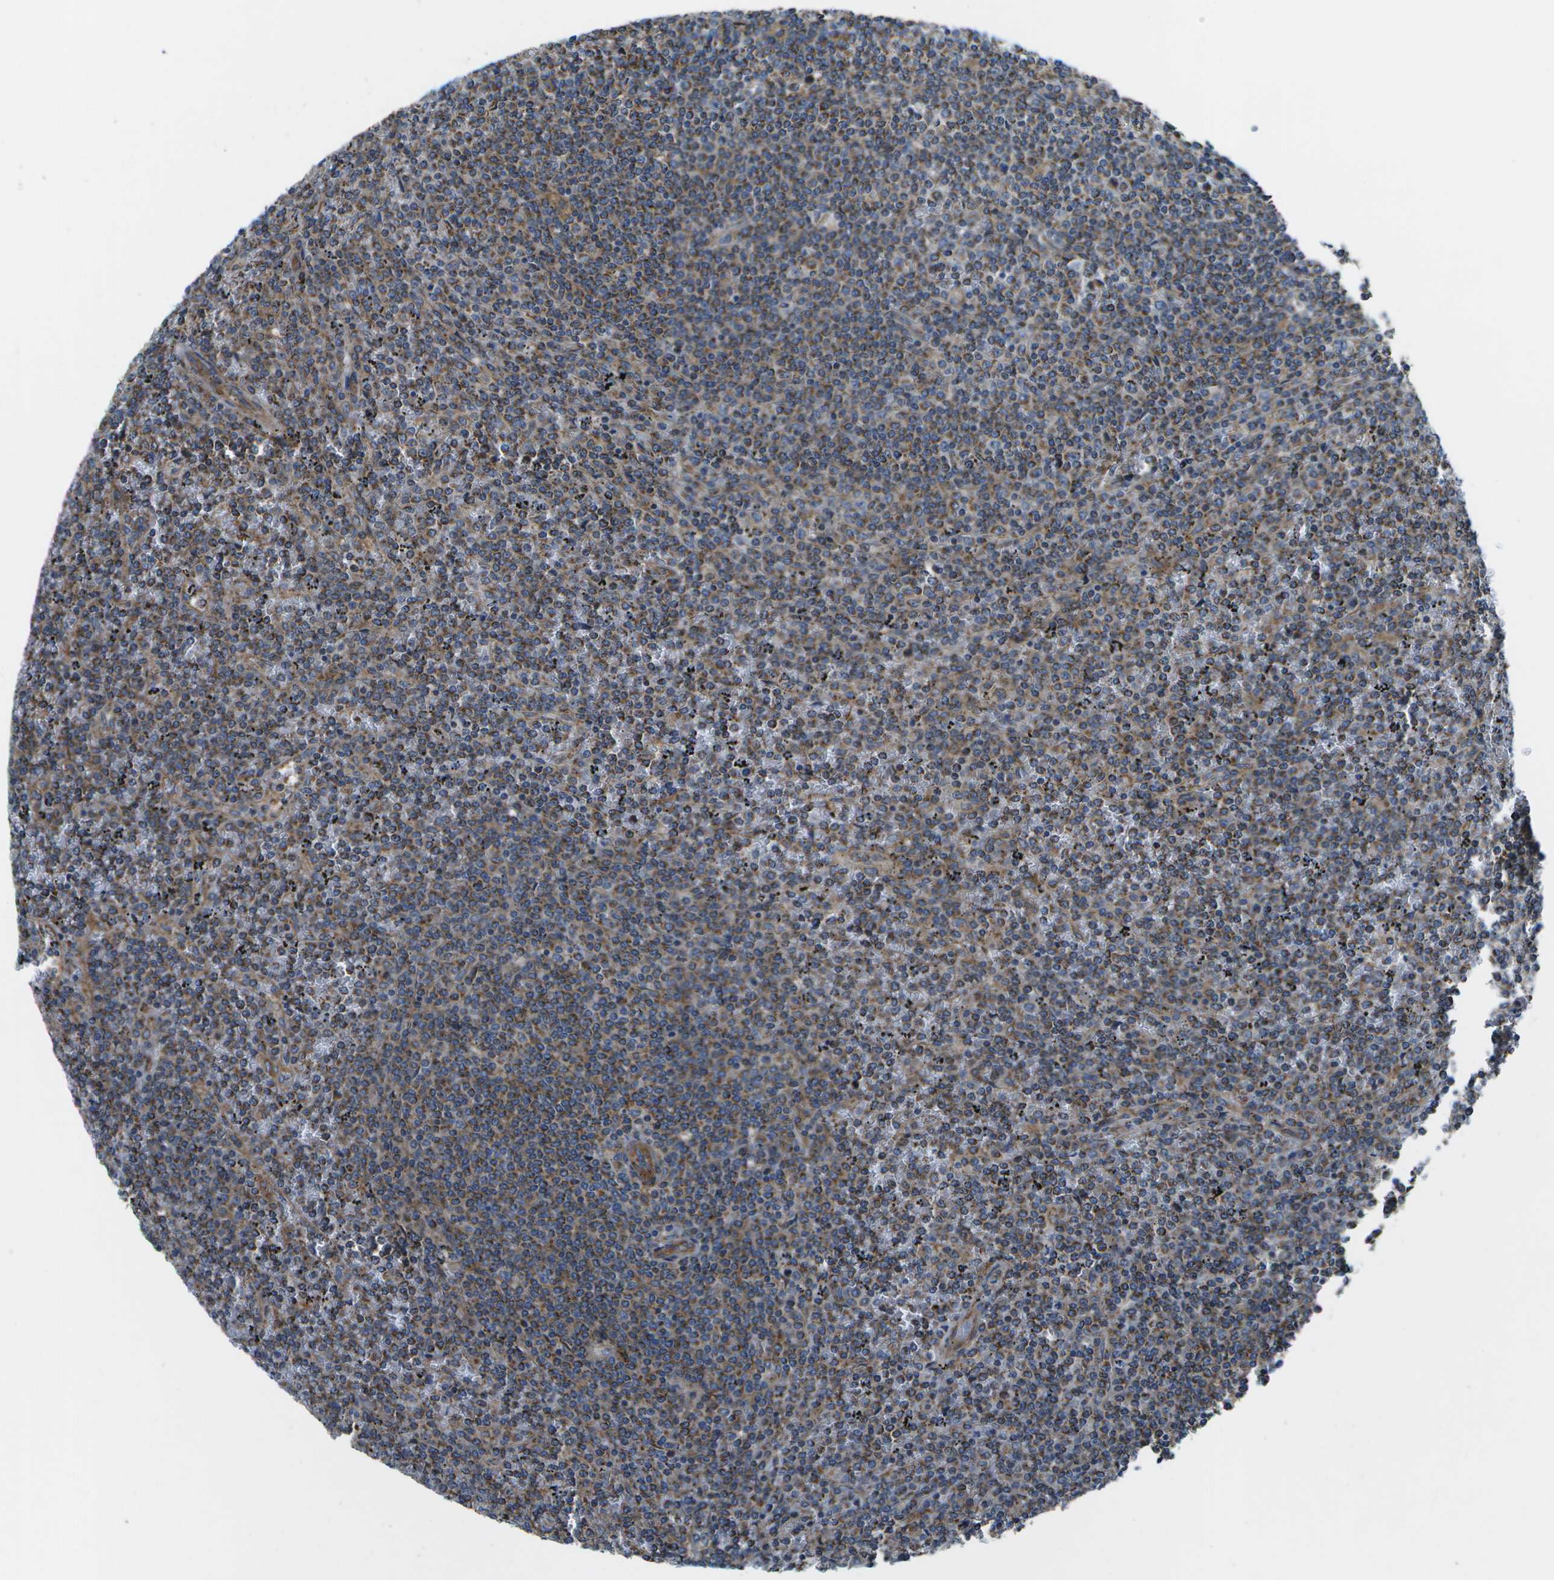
{"staining": {"intensity": "moderate", "quantity": ">75%", "location": "cytoplasmic/membranous"}, "tissue": "lymphoma", "cell_type": "Tumor cells", "image_type": "cancer", "snomed": [{"axis": "morphology", "description": "Malignant lymphoma, non-Hodgkin's type, Low grade"}, {"axis": "topography", "description": "Spleen"}], "caption": "A brown stain highlights moderate cytoplasmic/membranous staining of a protein in lymphoma tumor cells. The protein is shown in brown color, while the nuclei are stained blue.", "gene": "MVK", "patient": {"sex": "female", "age": 19}}